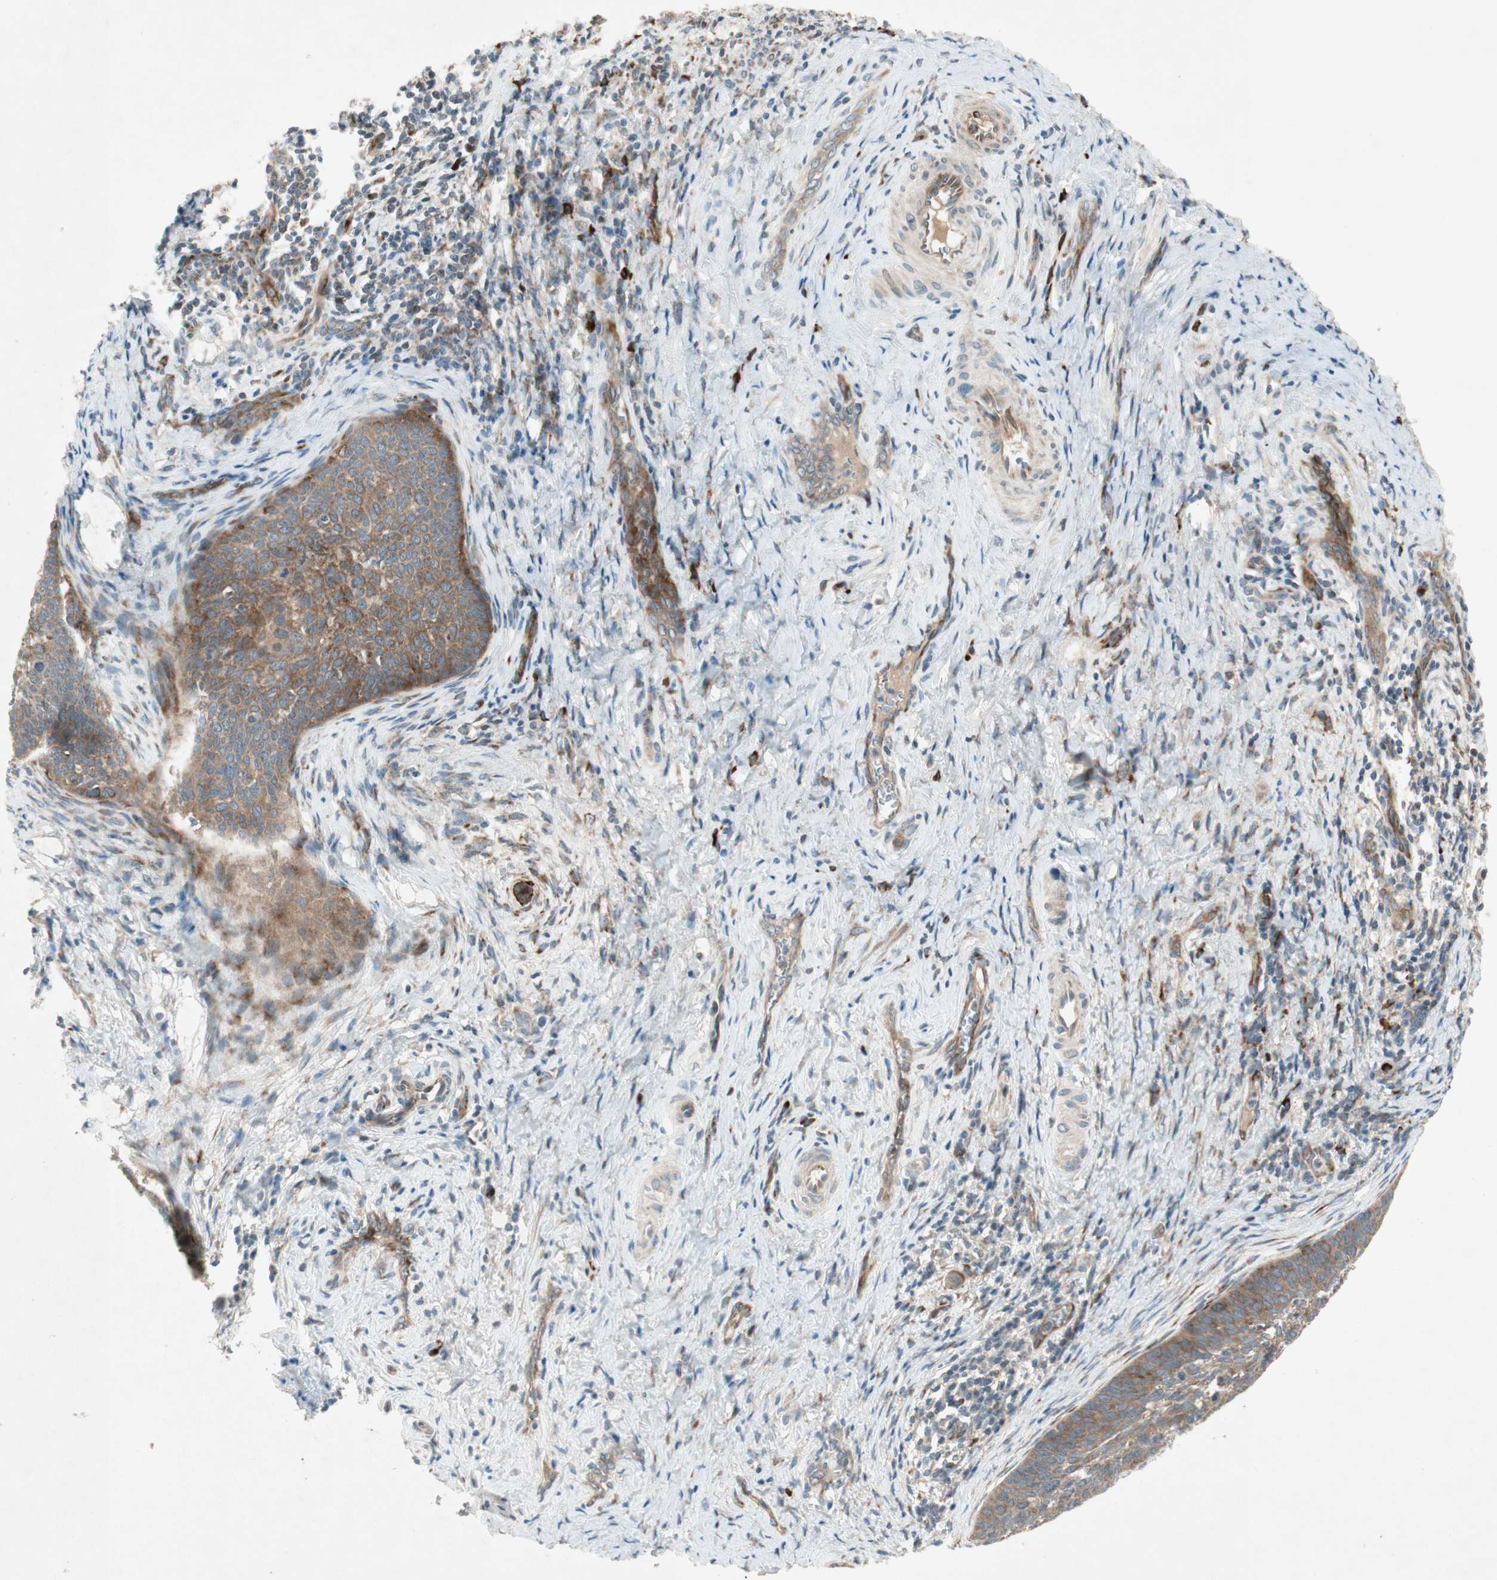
{"staining": {"intensity": "moderate", "quantity": ">75%", "location": "cytoplasmic/membranous"}, "tissue": "cervical cancer", "cell_type": "Tumor cells", "image_type": "cancer", "snomed": [{"axis": "morphology", "description": "Squamous cell carcinoma, NOS"}, {"axis": "topography", "description": "Cervix"}], "caption": "Immunohistochemistry of squamous cell carcinoma (cervical) demonstrates medium levels of moderate cytoplasmic/membranous expression in about >75% of tumor cells. (DAB (3,3'-diaminobenzidine) IHC with brightfield microscopy, high magnification).", "gene": "APOO", "patient": {"sex": "female", "age": 33}}